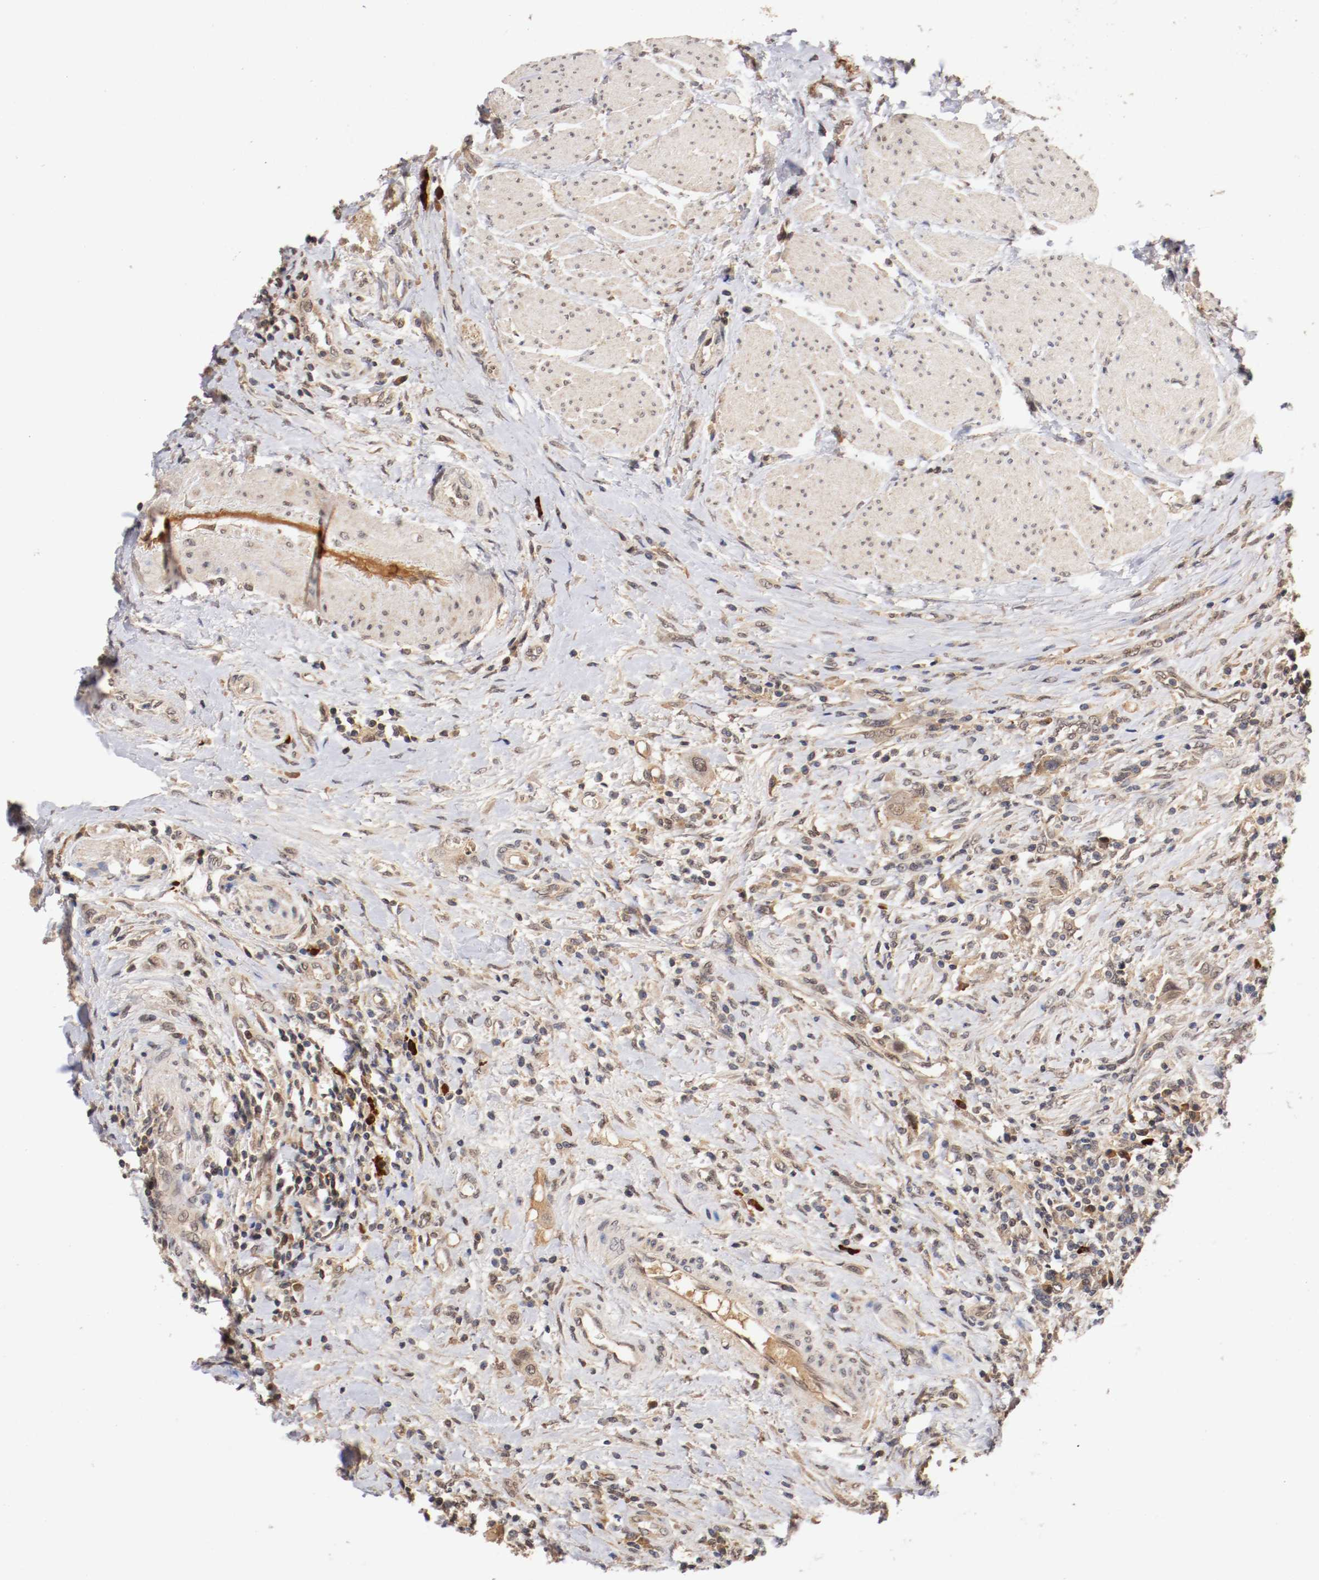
{"staining": {"intensity": "weak", "quantity": ">75%", "location": "cytoplasmic/membranous,nuclear"}, "tissue": "urothelial cancer", "cell_type": "Tumor cells", "image_type": "cancer", "snomed": [{"axis": "morphology", "description": "Urothelial carcinoma, High grade"}, {"axis": "topography", "description": "Urinary bladder"}], "caption": "A brown stain shows weak cytoplasmic/membranous and nuclear staining of a protein in high-grade urothelial carcinoma tumor cells.", "gene": "DNMT3B", "patient": {"sex": "male", "age": 50}}